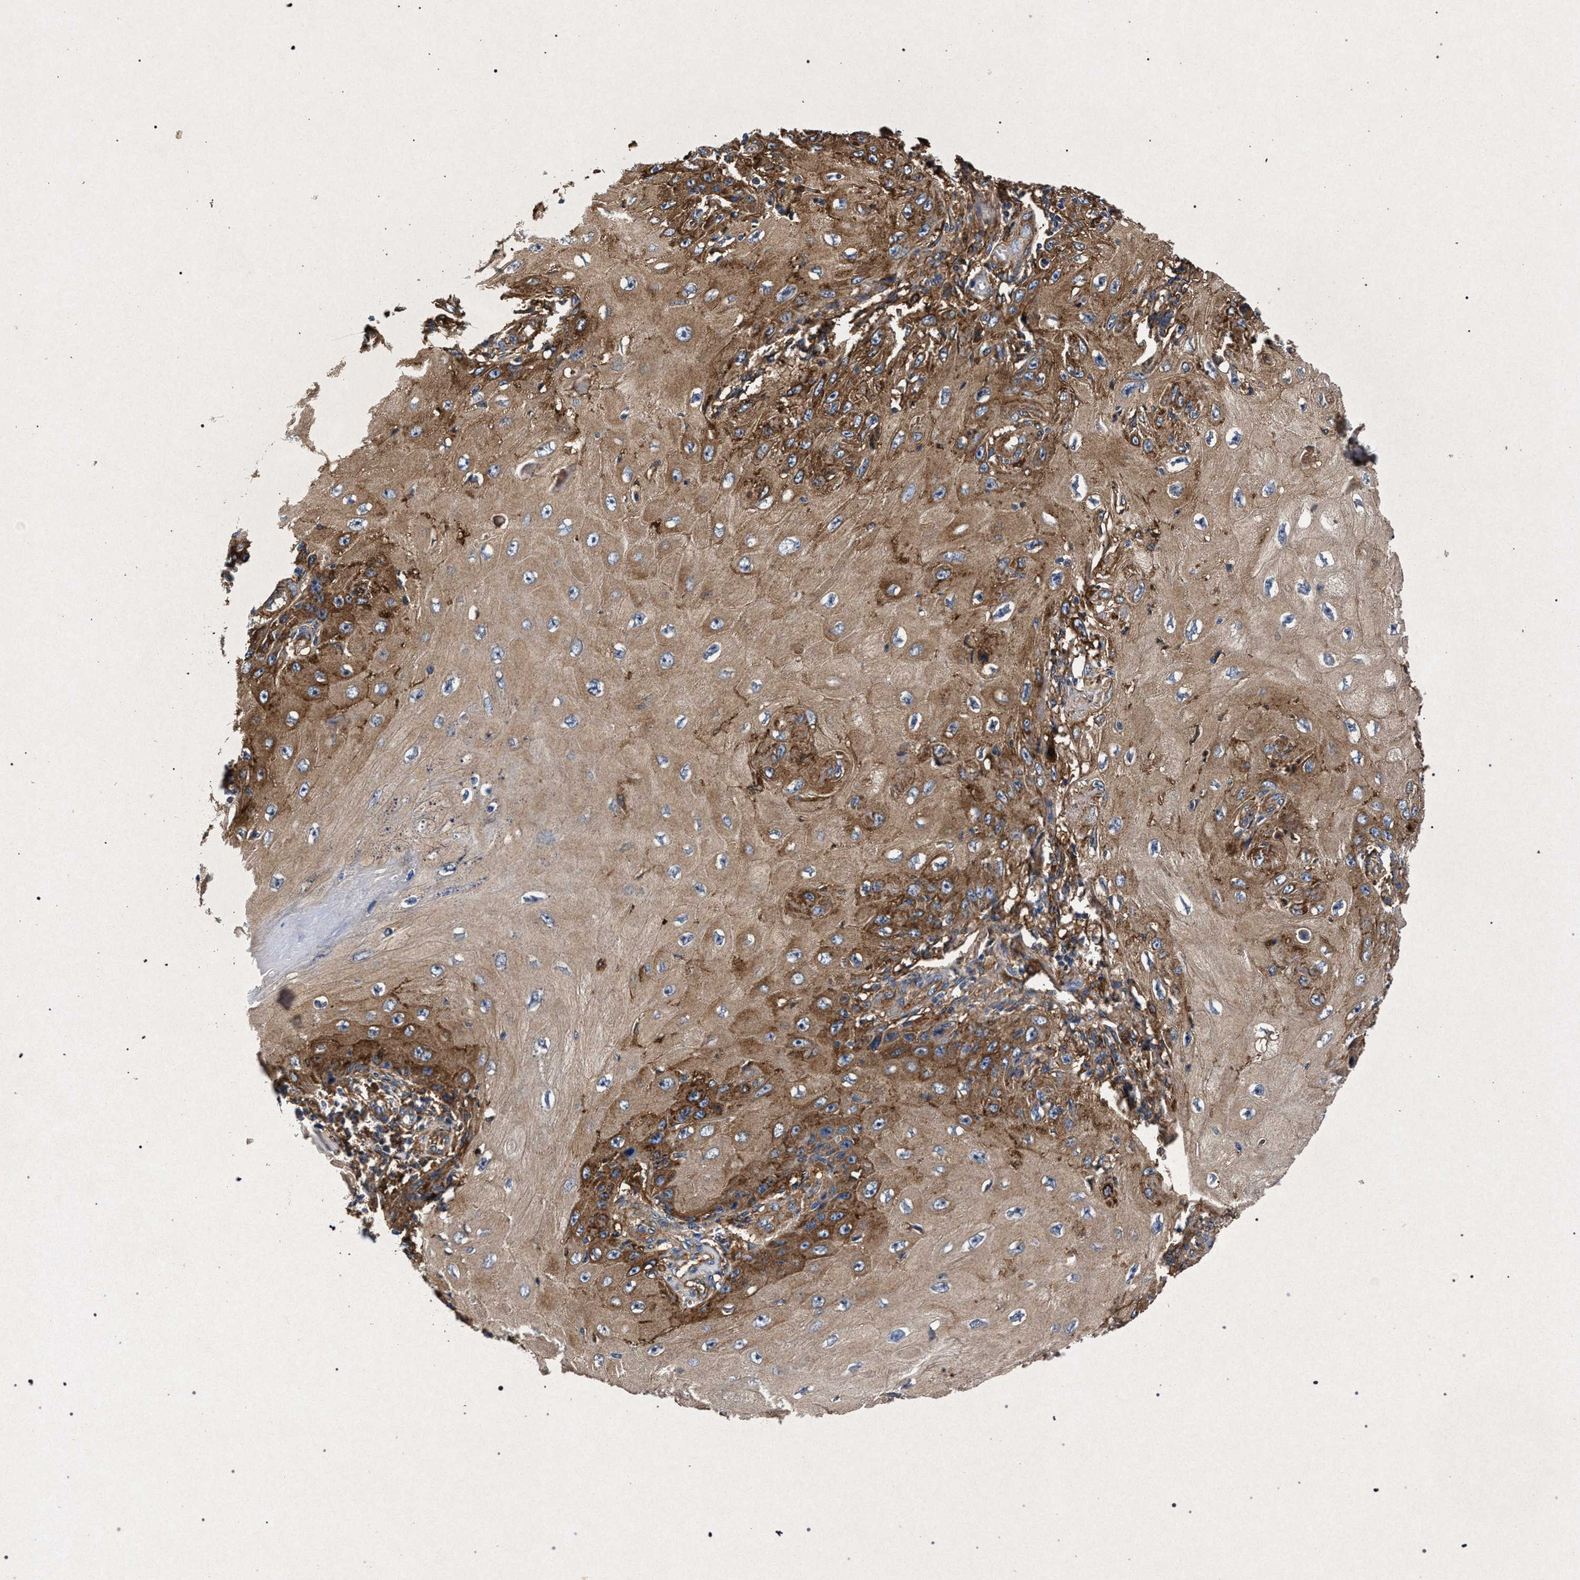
{"staining": {"intensity": "moderate", "quantity": ">75%", "location": "cytoplasmic/membranous"}, "tissue": "skin cancer", "cell_type": "Tumor cells", "image_type": "cancer", "snomed": [{"axis": "morphology", "description": "Squamous cell carcinoma, NOS"}, {"axis": "topography", "description": "Skin"}], "caption": "Skin cancer stained for a protein exhibits moderate cytoplasmic/membranous positivity in tumor cells.", "gene": "MARCKS", "patient": {"sex": "female", "age": 73}}